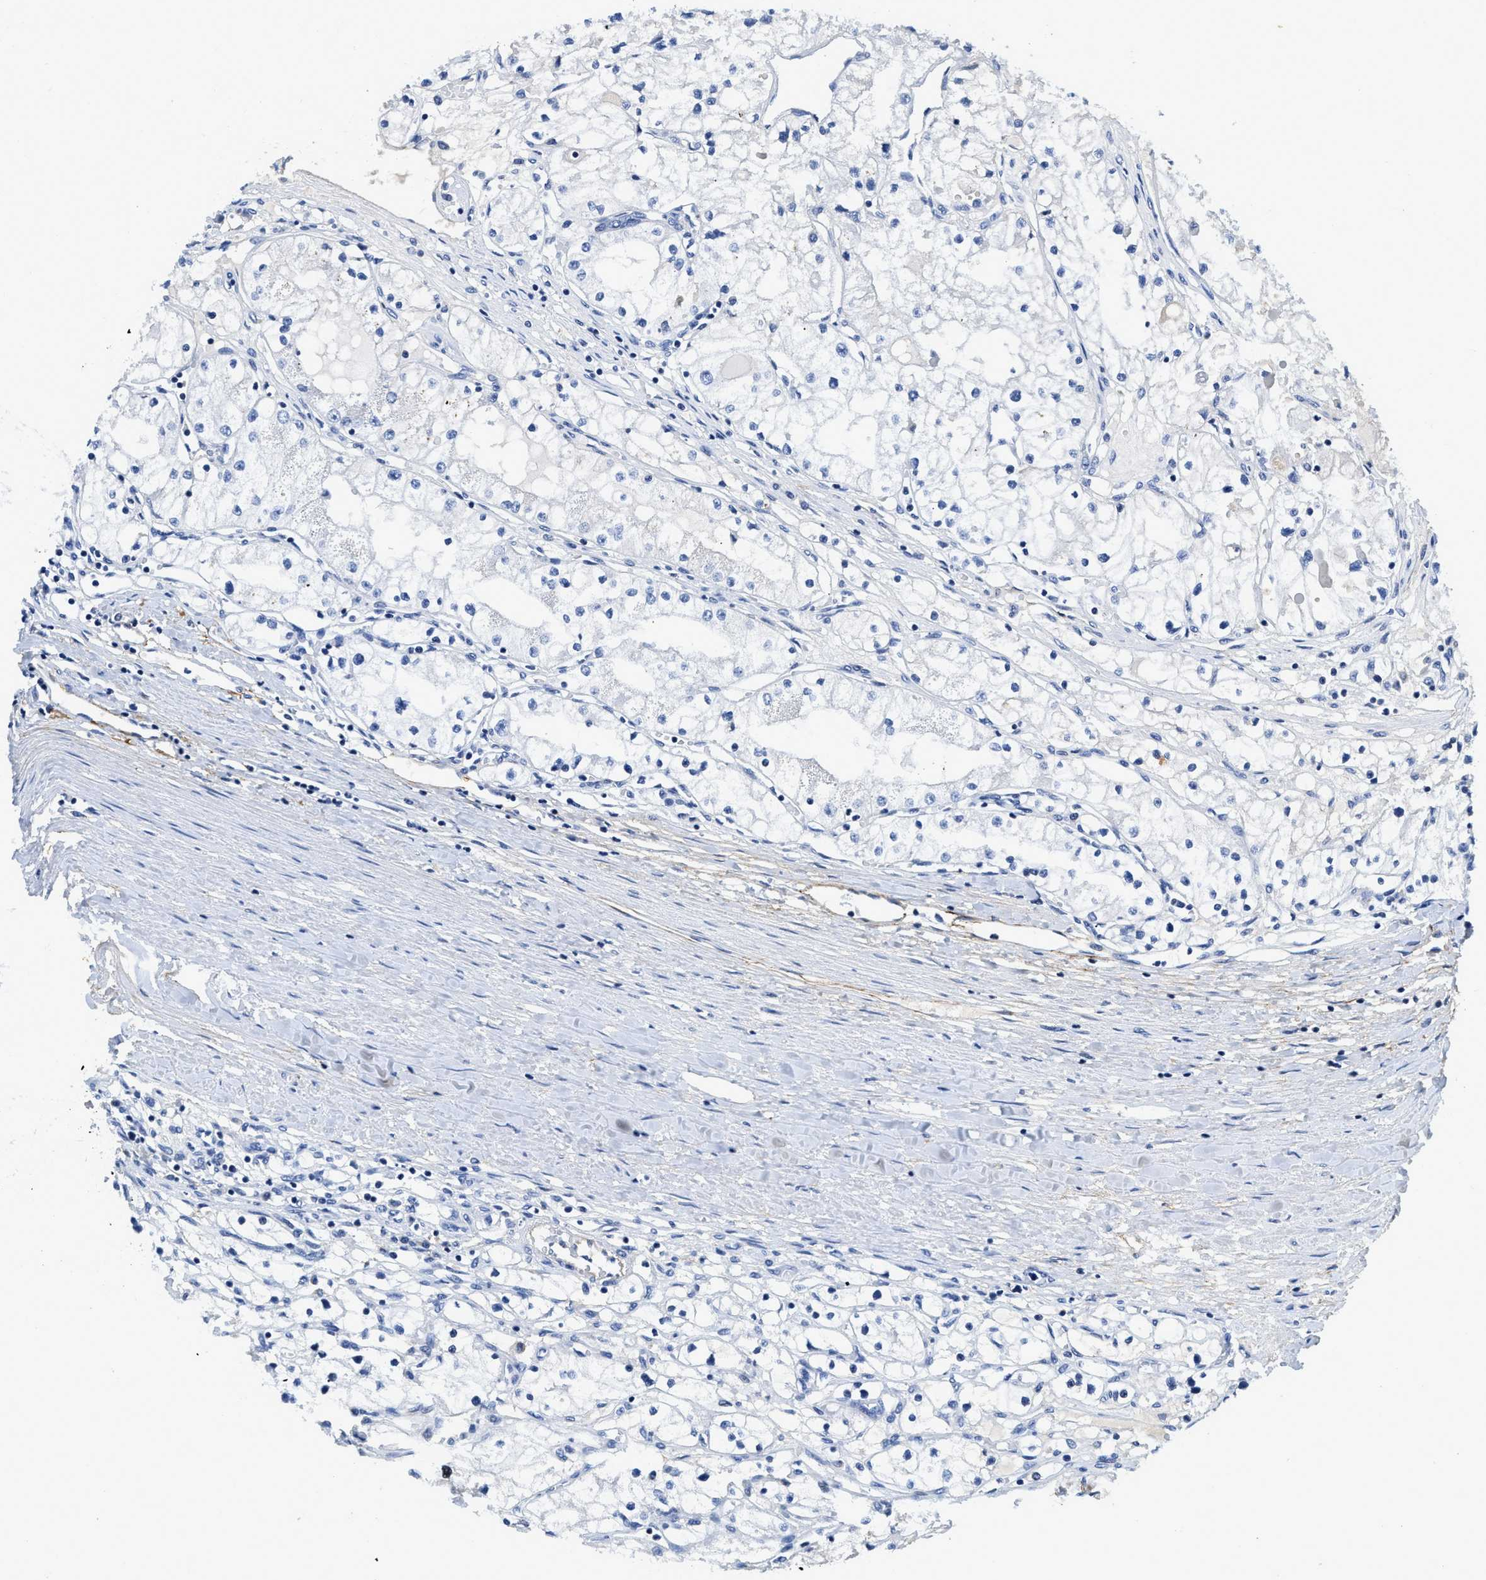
{"staining": {"intensity": "negative", "quantity": "none", "location": "none"}, "tissue": "renal cancer", "cell_type": "Tumor cells", "image_type": "cancer", "snomed": [{"axis": "morphology", "description": "Adenocarcinoma, NOS"}, {"axis": "topography", "description": "Kidney"}], "caption": "An image of human renal adenocarcinoma is negative for staining in tumor cells. (Brightfield microscopy of DAB IHC at high magnification).", "gene": "FBLN2", "patient": {"sex": "male", "age": 68}}